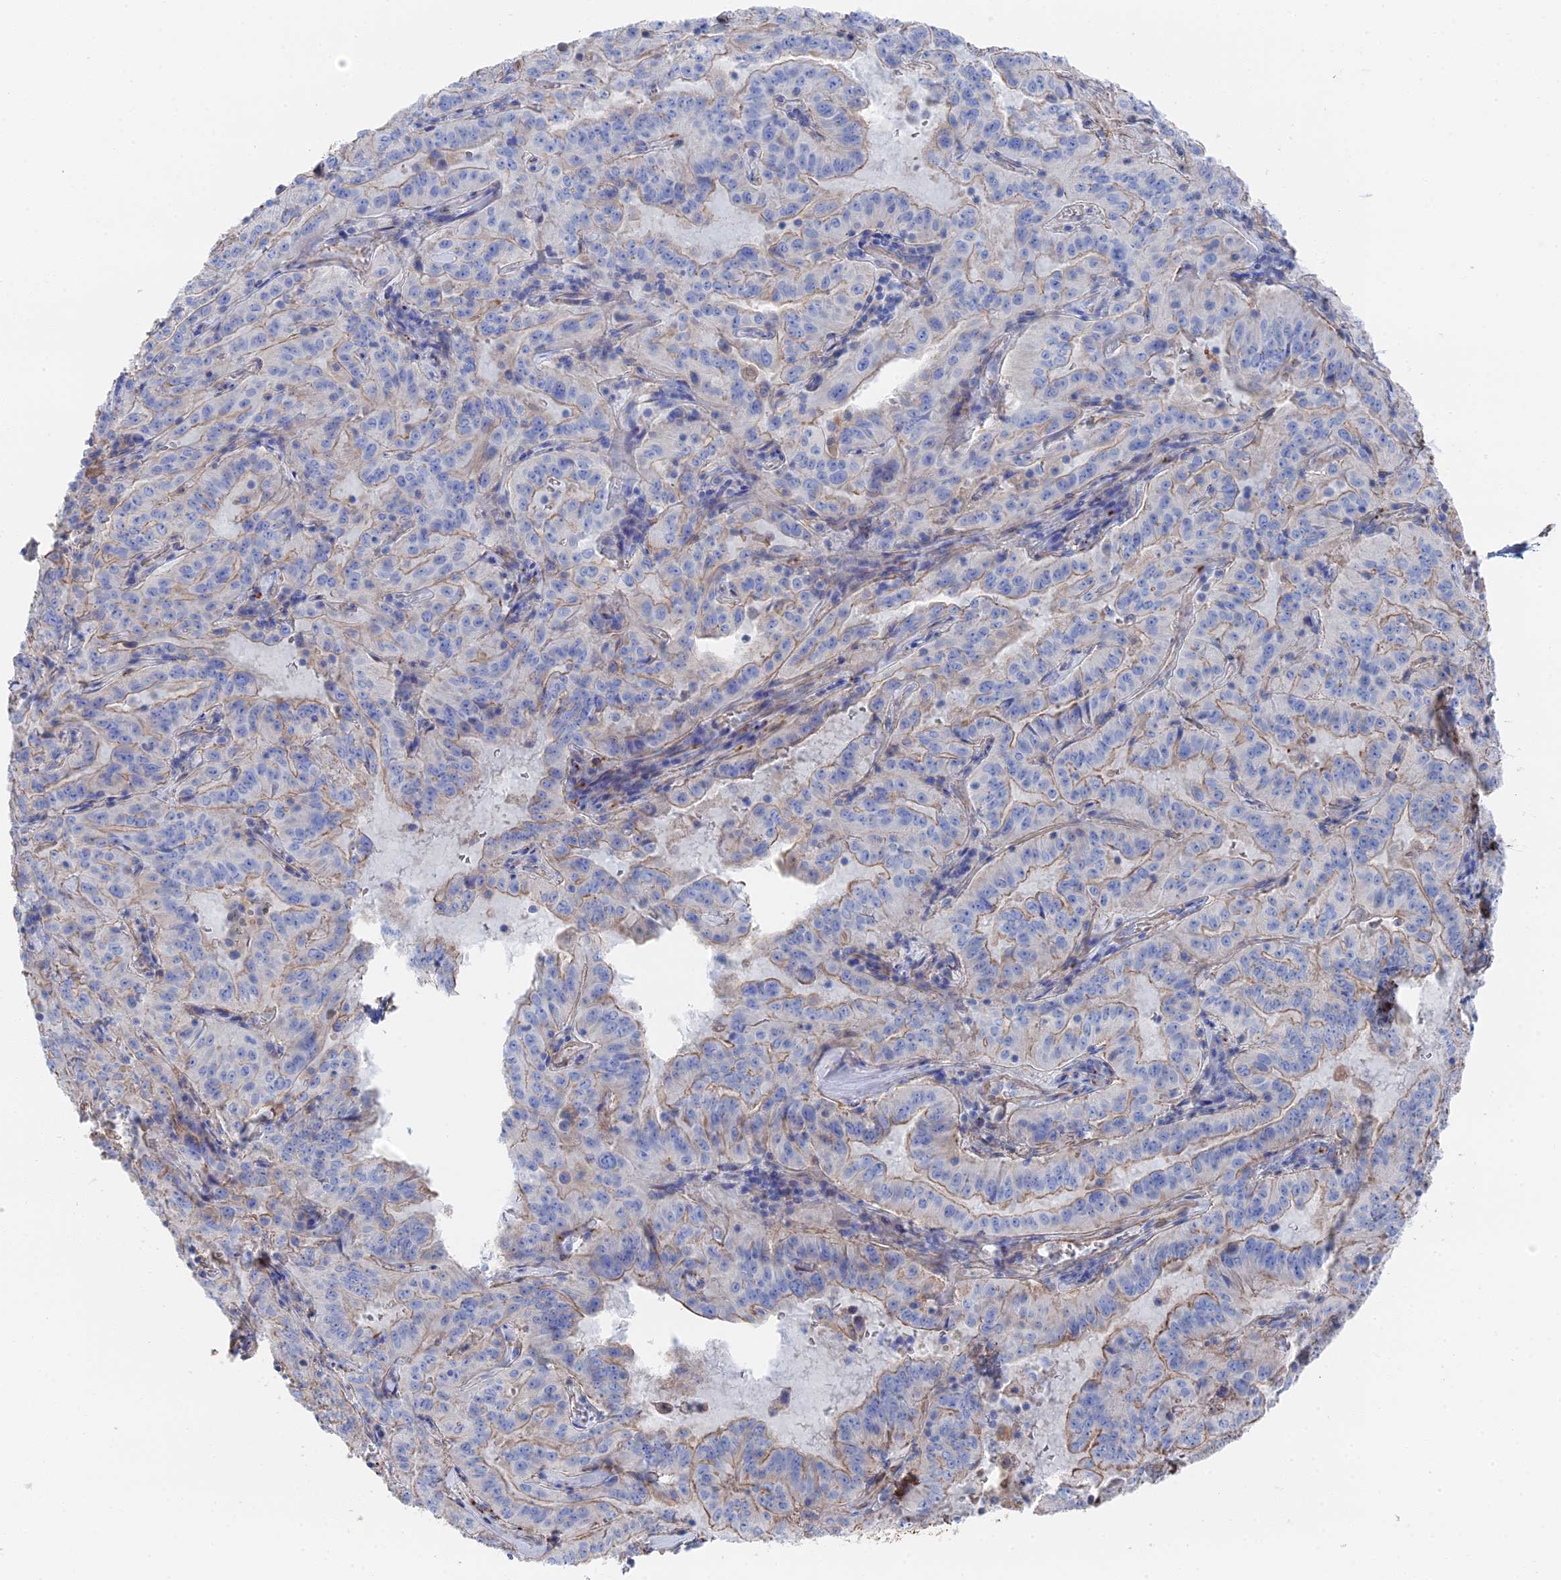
{"staining": {"intensity": "weak", "quantity": "25%-75%", "location": "cytoplasmic/membranous"}, "tissue": "pancreatic cancer", "cell_type": "Tumor cells", "image_type": "cancer", "snomed": [{"axis": "morphology", "description": "Adenocarcinoma, NOS"}, {"axis": "topography", "description": "Pancreas"}], "caption": "Tumor cells exhibit weak cytoplasmic/membranous positivity in about 25%-75% of cells in pancreatic cancer (adenocarcinoma).", "gene": "STRA6", "patient": {"sex": "male", "age": 63}}